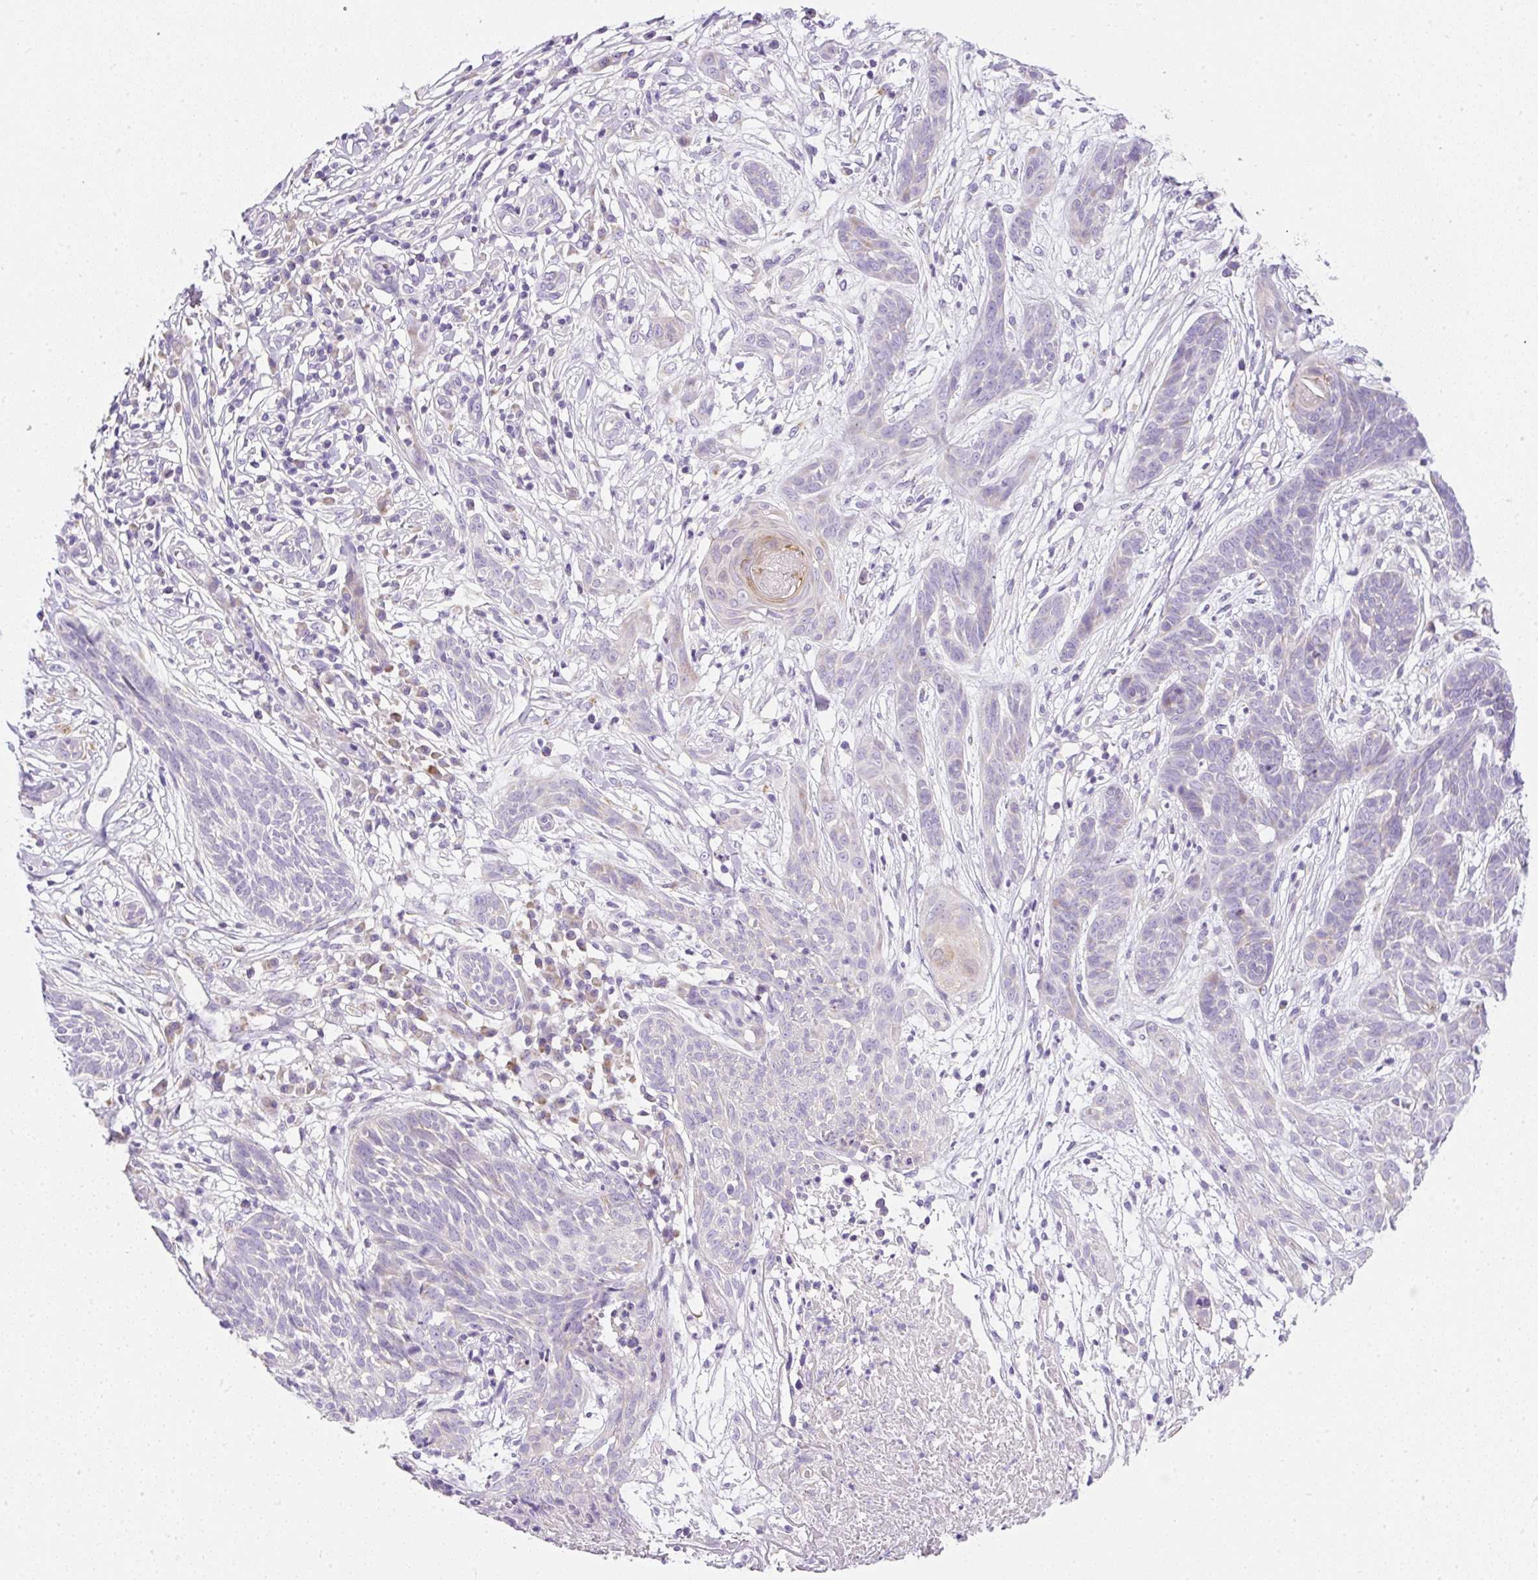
{"staining": {"intensity": "weak", "quantity": "<25%", "location": "cytoplasmic/membranous"}, "tissue": "skin cancer", "cell_type": "Tumor cells", "image_type": "cancer", "snomed": [{"axis": "morphology", "description": "Basal cell carcinoma"}, {"axis": "topography", "description": "Skin"}, {"axis": "topography", "description": "Skin, foot"}], "caption": "High magnification brightfield microscopy of skin basal cell carcinoma stained with DAB (3,3'-diaminobenzidine) (brown) and counterstained with hematoxylin (blue): tumor cells show no significant expression.", "gene": "DTX4", "patient": {"sex": "female", "age": 86}}